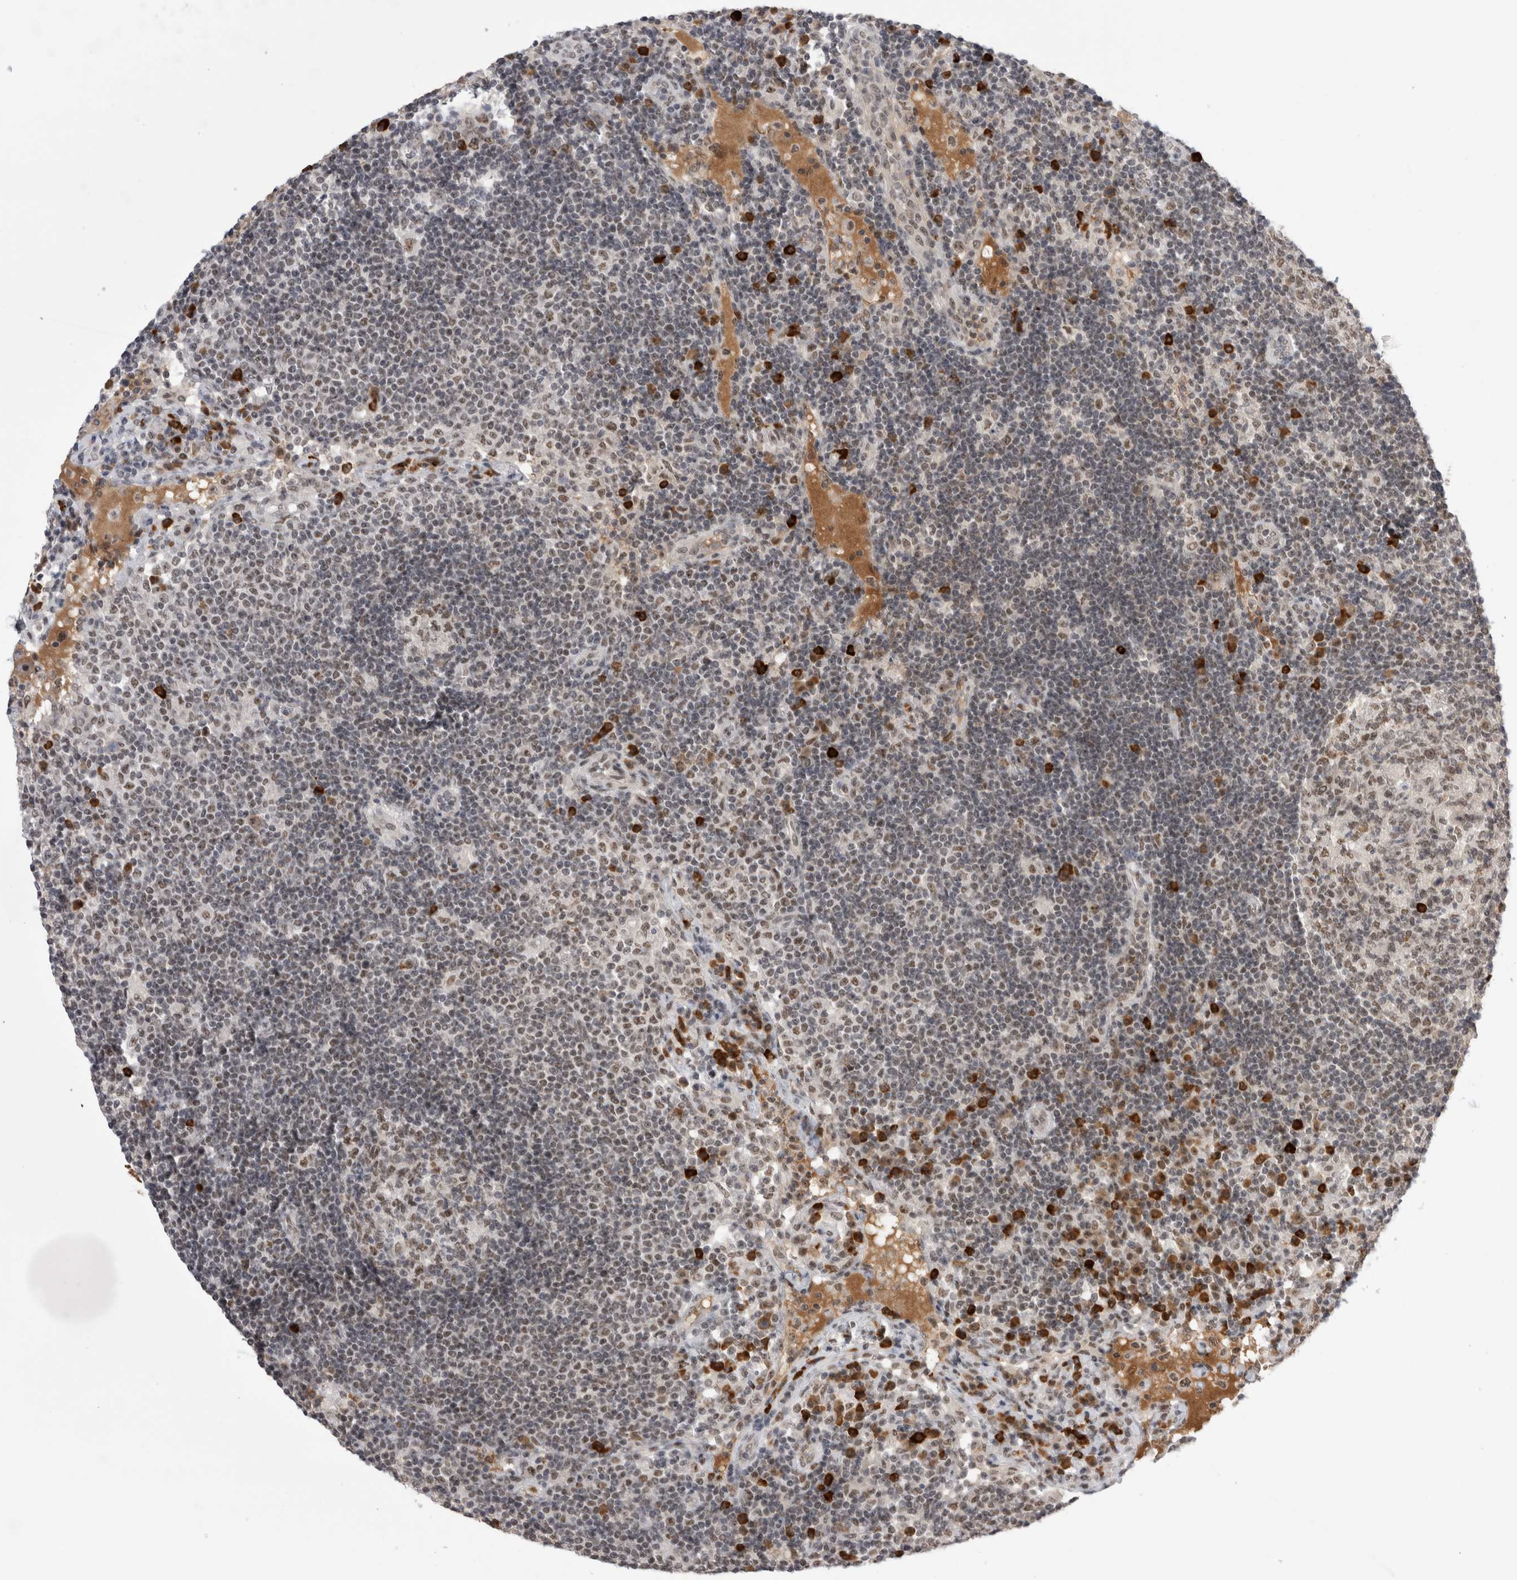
{"staining": {"intensity": "moderate", "quantity": ">75%", "location": "nuclear"}, "tissue": "lymph node", "cell_type": "Germinal center cells", "image_type": "normal", "snomed": [{"axis": "morphology", "description": "Normal tissue, NOS"}, {"axis": "topography", "description": "Lymph node"}], "caption": "This histopathology image reveals IHC staining of benign lymph node, with medium moderate nuclear positivity in about >75% of germinal center cells.", "gene": "ZNF24", "patient": {"sex": "female", "age": 53}}